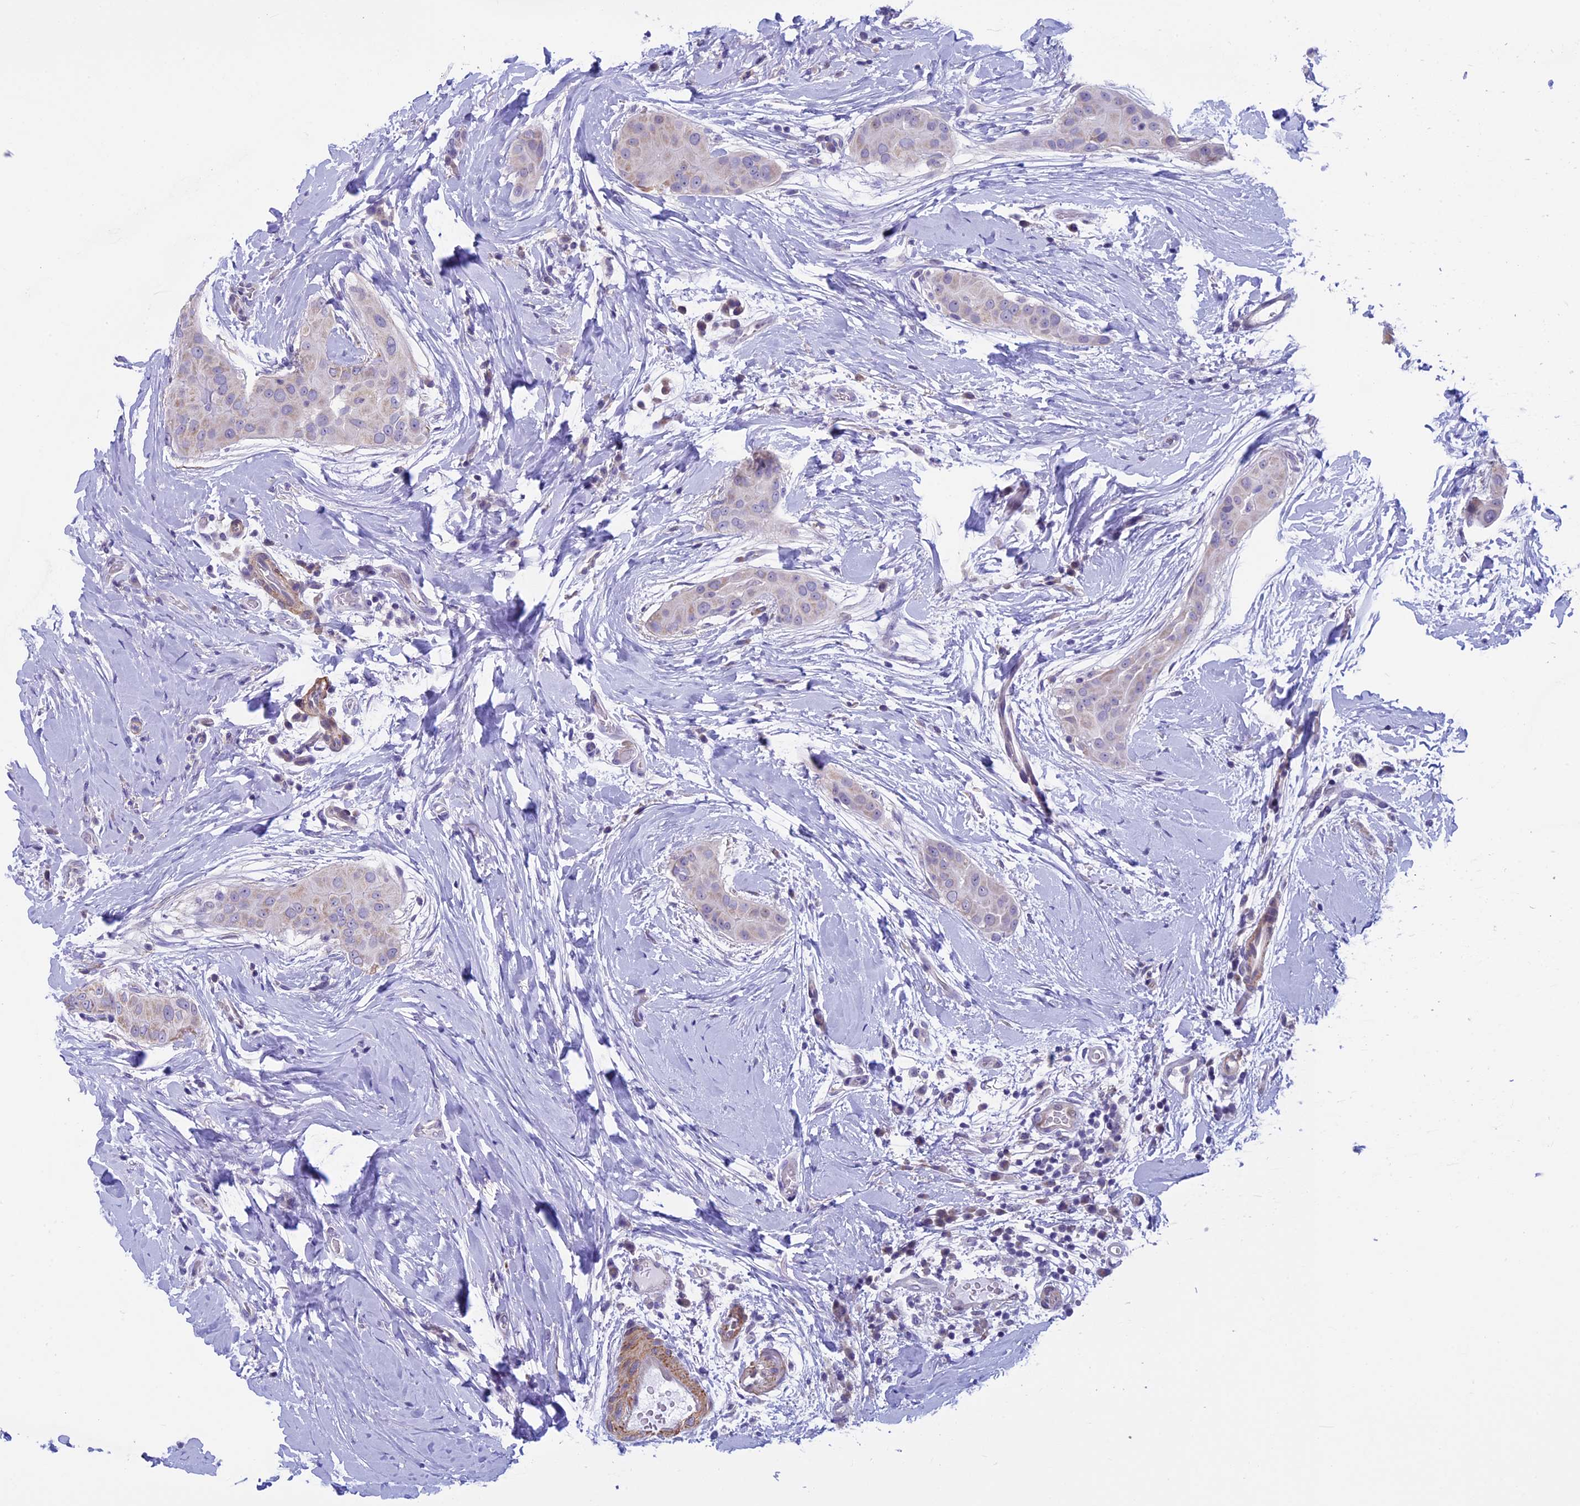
{"staining": {"intensity": "negative", "quantity": "none", "location": "none"}, "tissue": "thyroid cancer", "cell_type": "Tumor cells", "image_type": "cancer", "snomed": [{"axis": "morphology", "description": "Papillary adenocarcinoma, NOS"}, {"axis": "topography", "description": "Thyroid gland"}], "caption": "Tumor cells show no significant protein staining in thyroid papillary adenocarcinoma.", "gene": "IGSF6", "patient": {"sex": "male", "age": 33}}